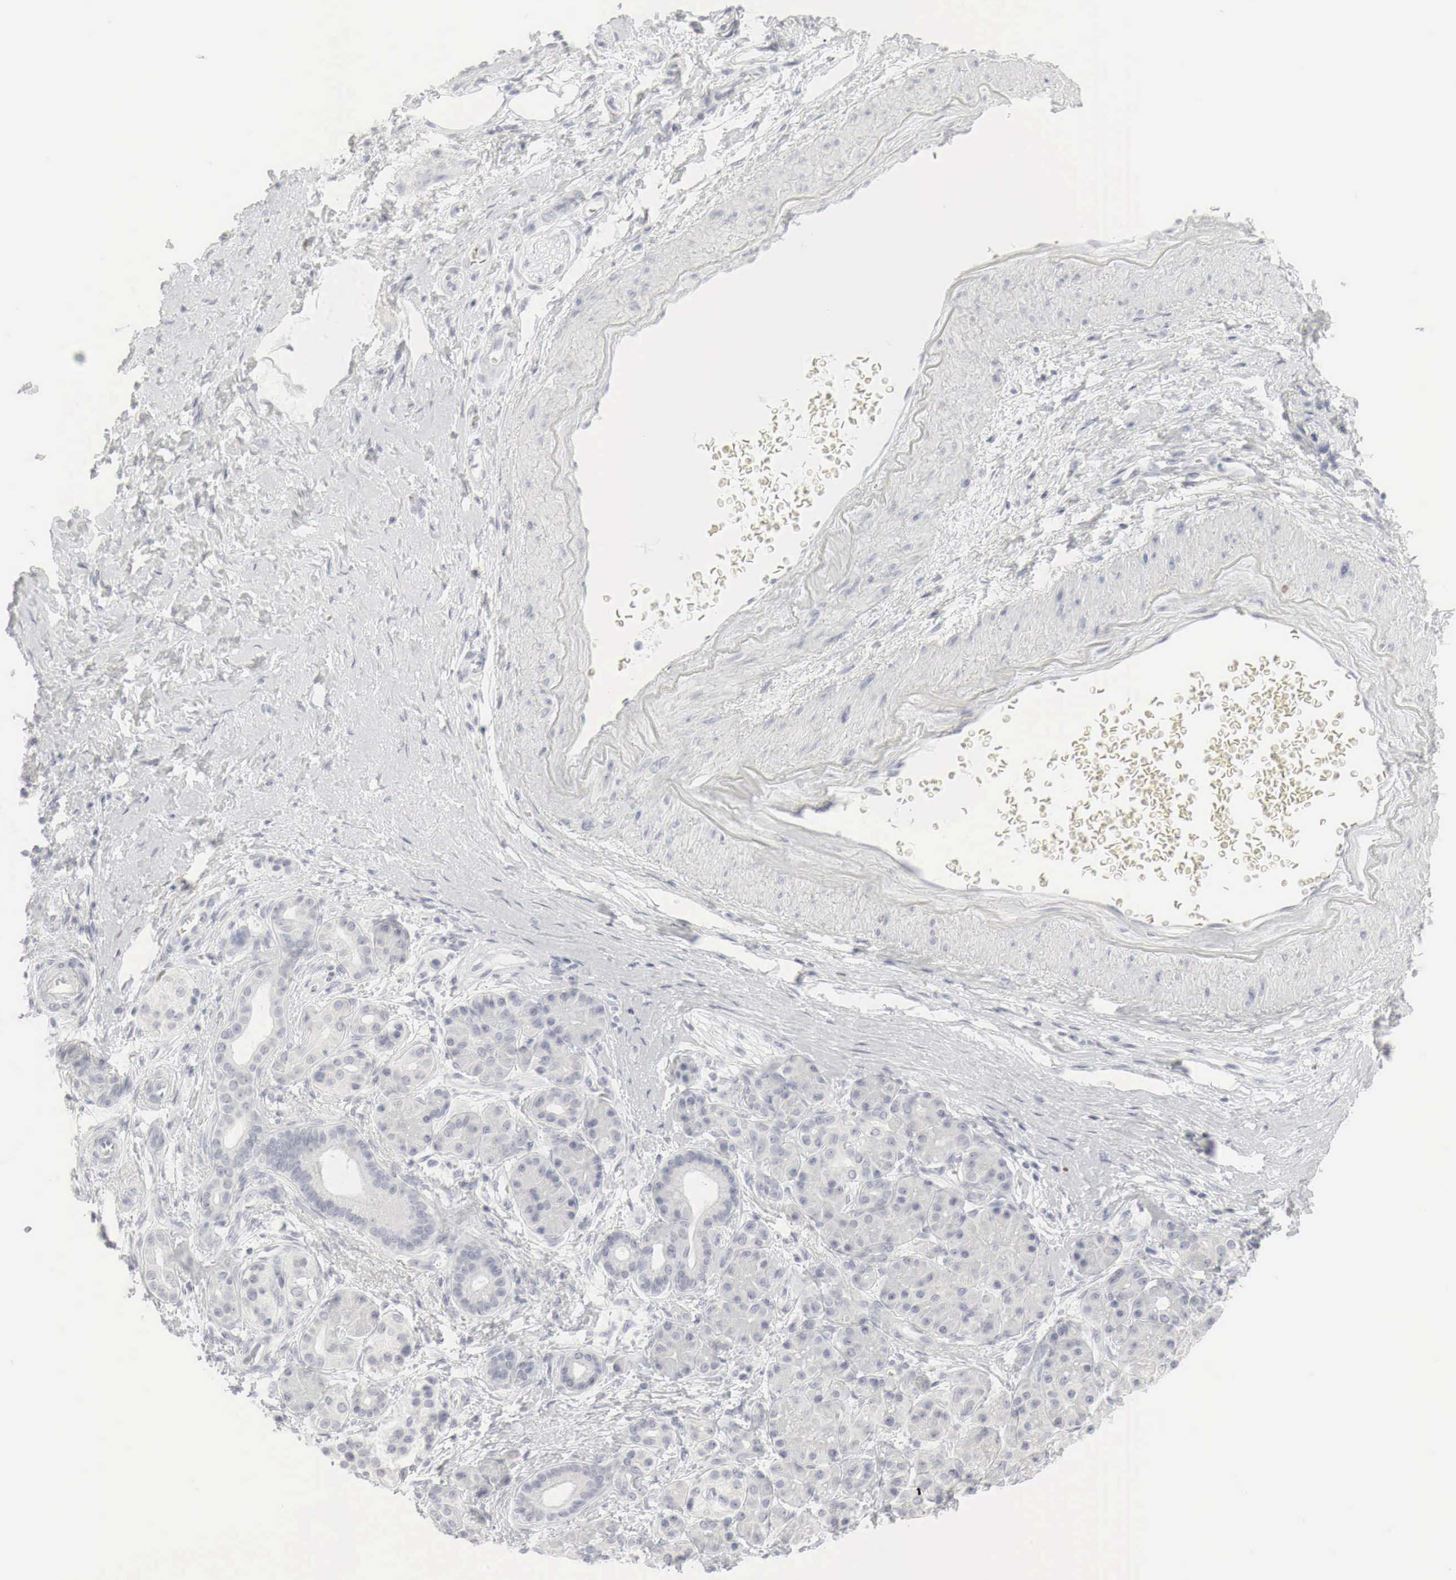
{"staining": {"intensity": "negative", "quantity": "none", "location": "none"}, "tissue": "pancreatic cancer", "cell_type": "Tumor cells", "image_type": "cancer", "snomed": [{"axis": "morphology", "description": "Adenocarcinoma, NOS"}, {"axis": "topography", "description": "Pancreas"}], "caption": "Immunohistochemical staining of human pancreatic cancer exhibits no significant expression in tumor cells.", "gene": "TP63", "patient": {"sex": "female", "age": 66}}